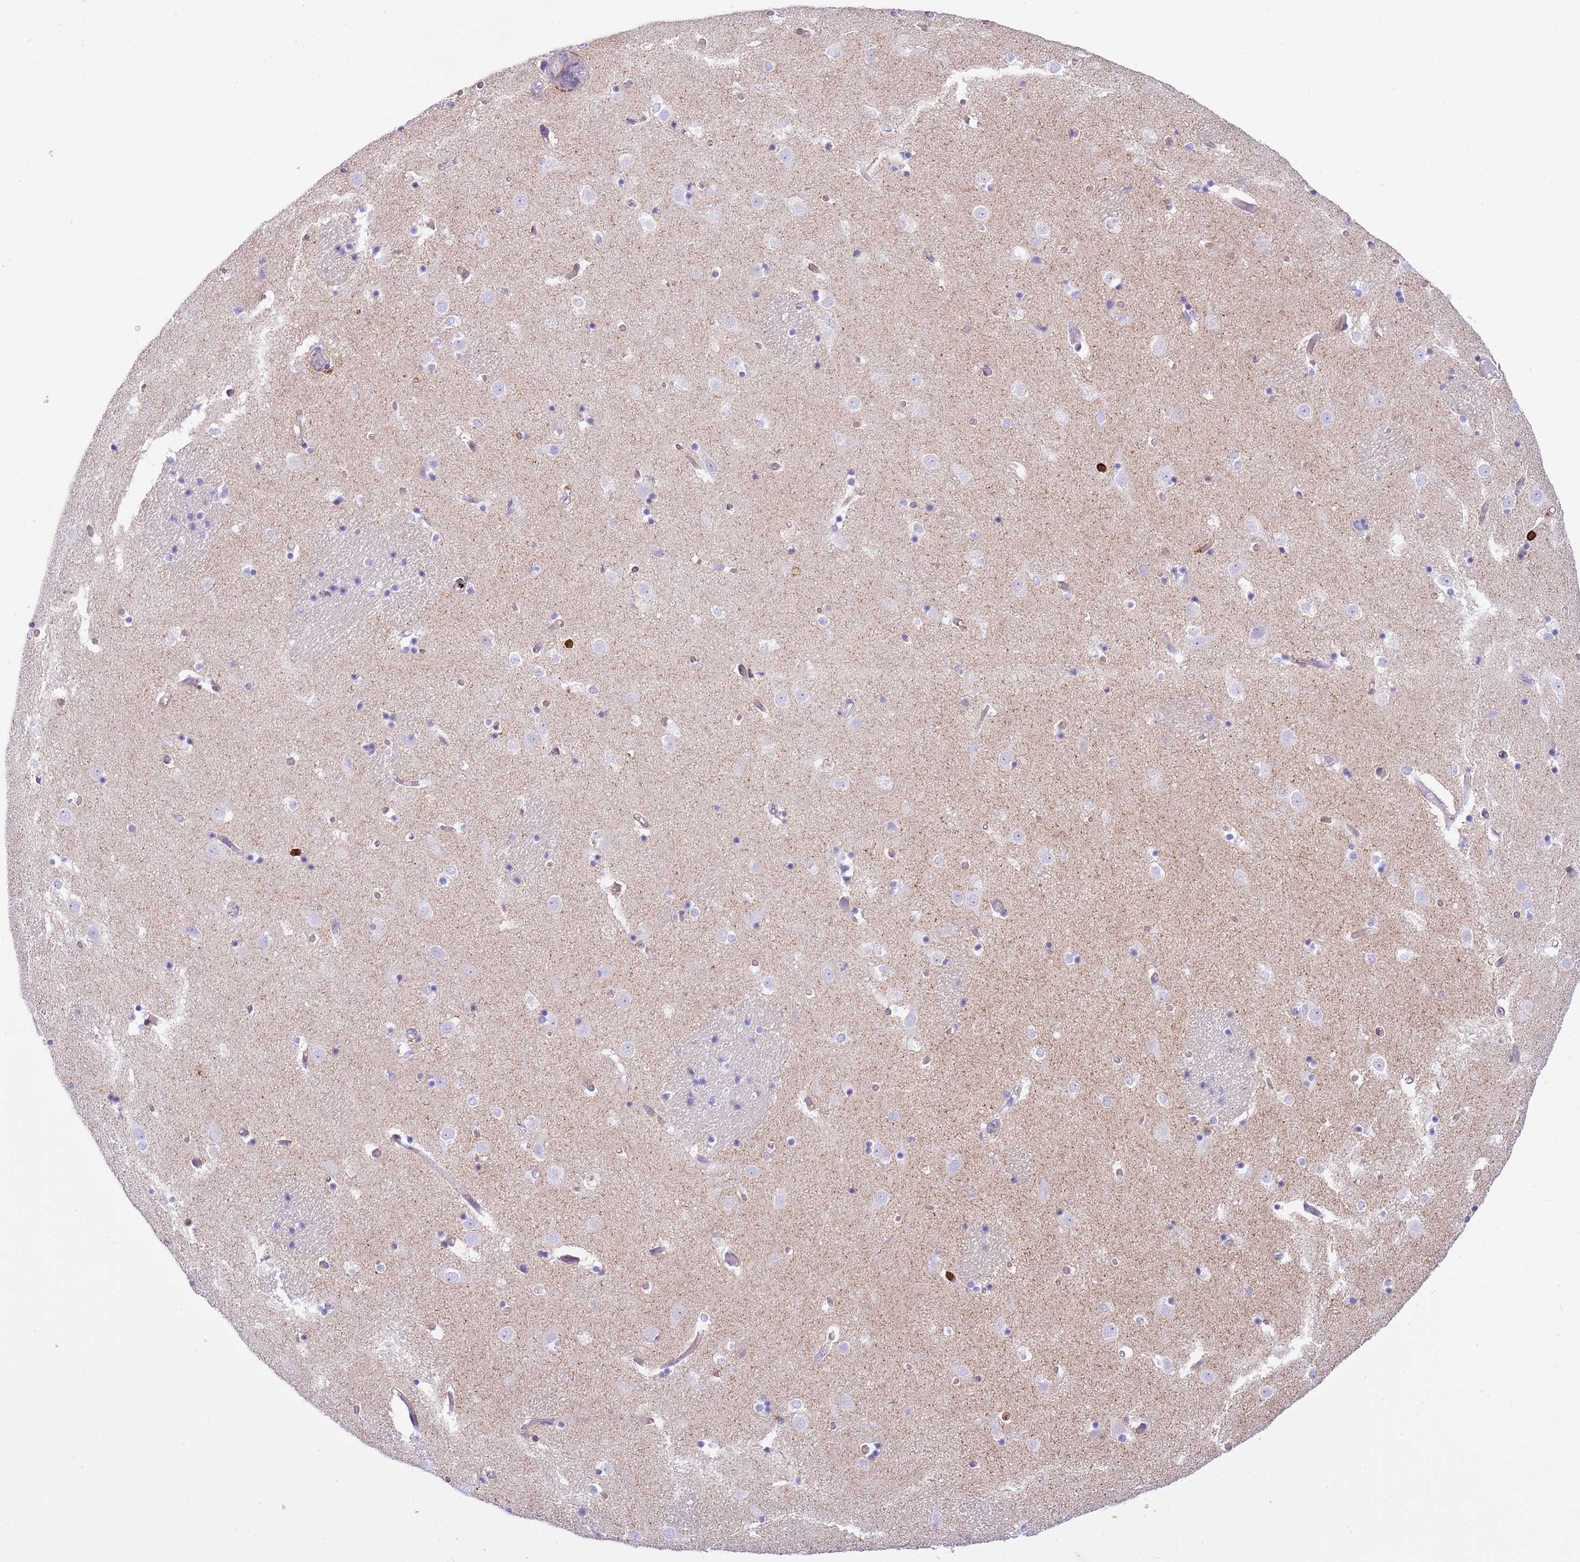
{"staining": {"intensity": "negative", "quantity": "none", "location": "none"}, "tissue": "caudate", "cell_type": "Glial cells", "image_type": "normal", "snomed": [{"axis": "morphology", "description": "Normal tissue, NOS"}, {"axis": "topography", "description": "Lateral ventricle wall"}], "caption": "Image shows no protein positivity in glial cells of normal caudate. (Brightfield microscopy of DAB (3,3'-diaminobenzidine) IHC at high magnification).", "gene": "EFHD2", "patient": {"sex": "female", "age": 52}}